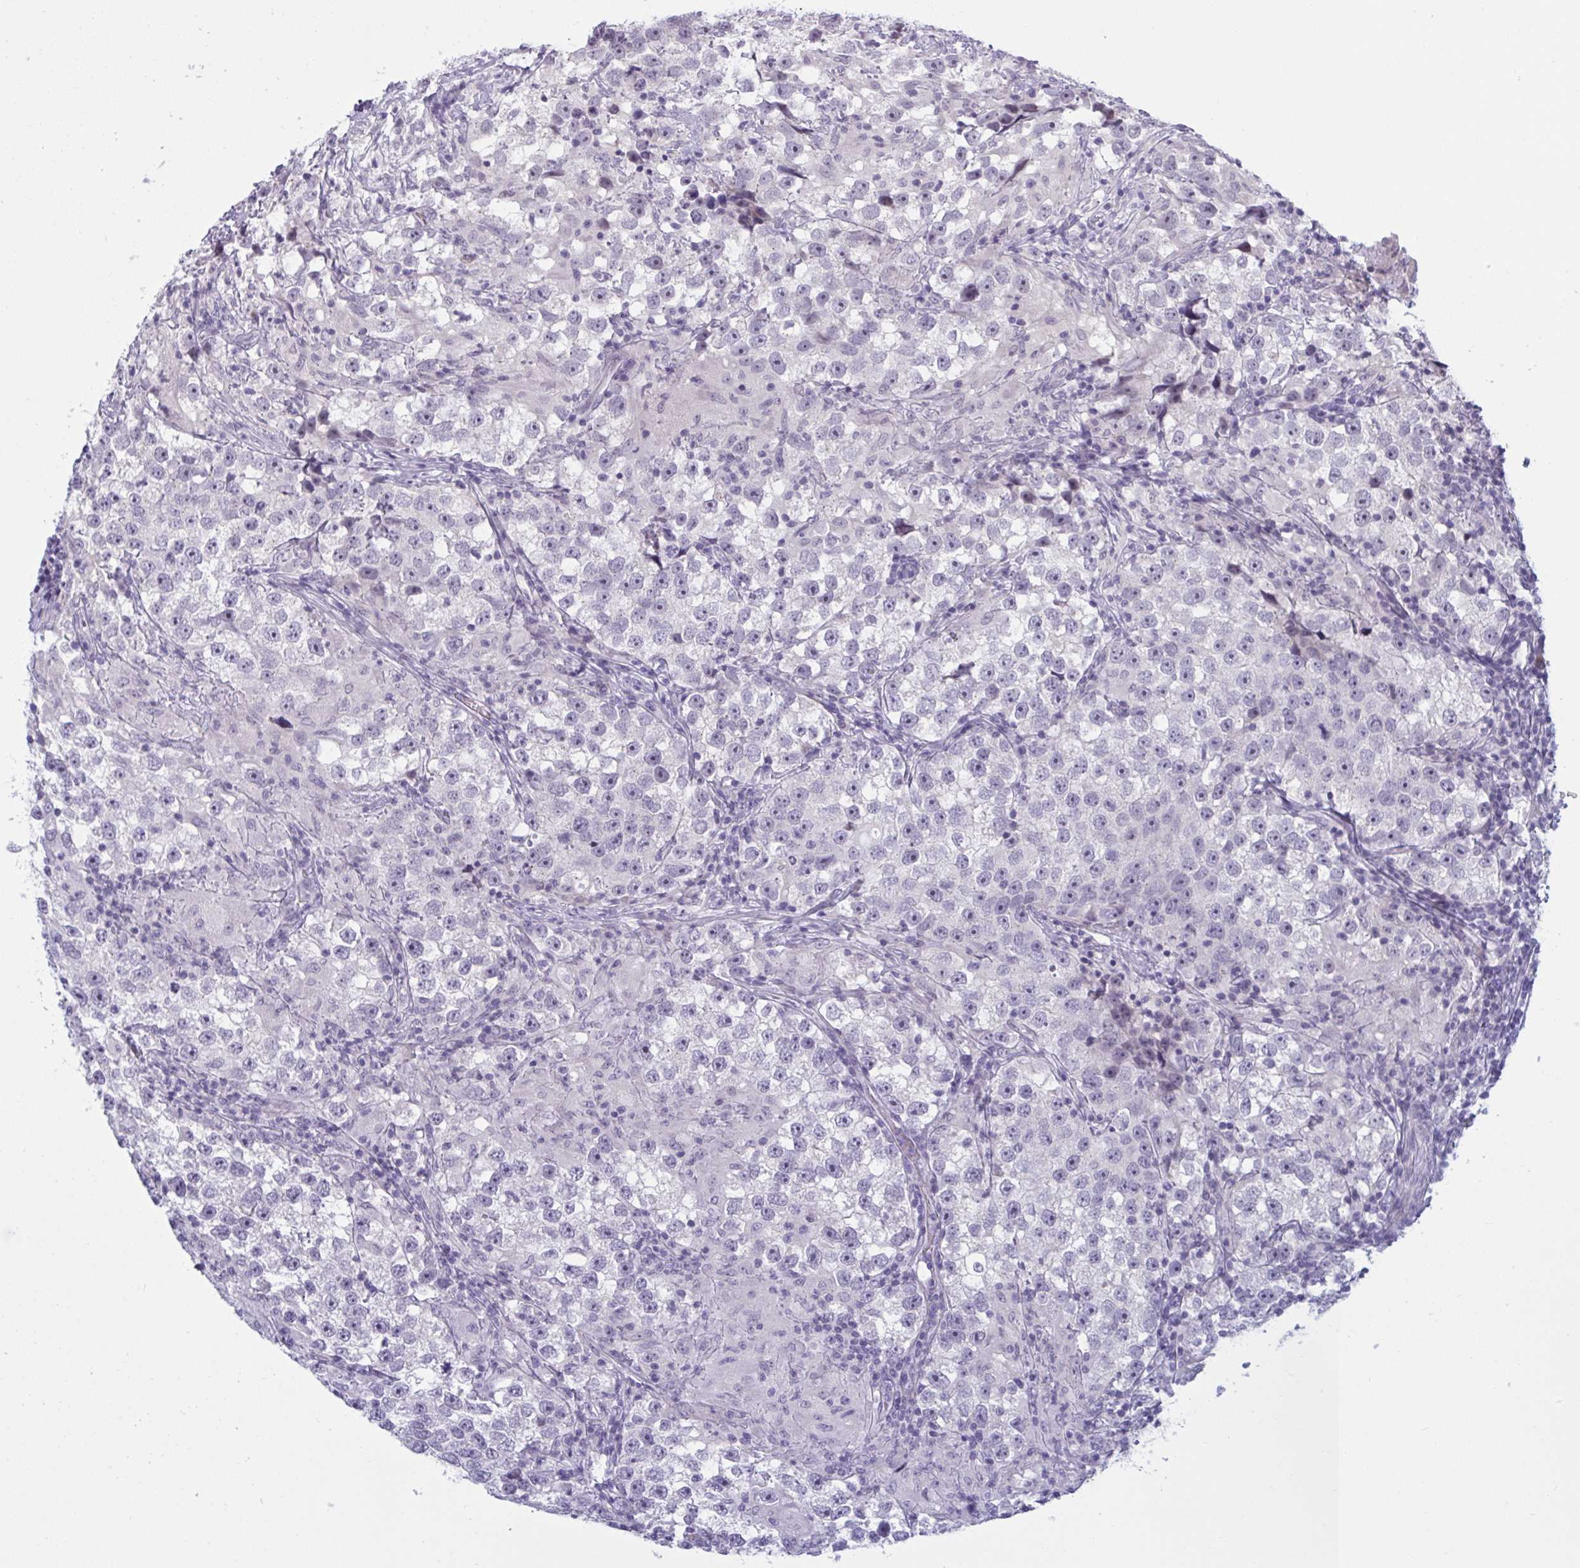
{"staining": {"intensity": "negative", "quantity": "none", "location": "none"}, "tissue": "testis cancer", "cell_type": "Tumor cells", "image_type": "cancer", "snomed": [{"axis": "morphology", "description": "Seminoma, NOS"}, {"axis": "topography", "description": "Testis"}], "caption": "This is an immunohistochemistry (IHC) photomicrograph of human testis seminoma. There is no staining in tumor cells.", "gene": "HSD11B2", "patient": {"sex": "male", "age": 46}}